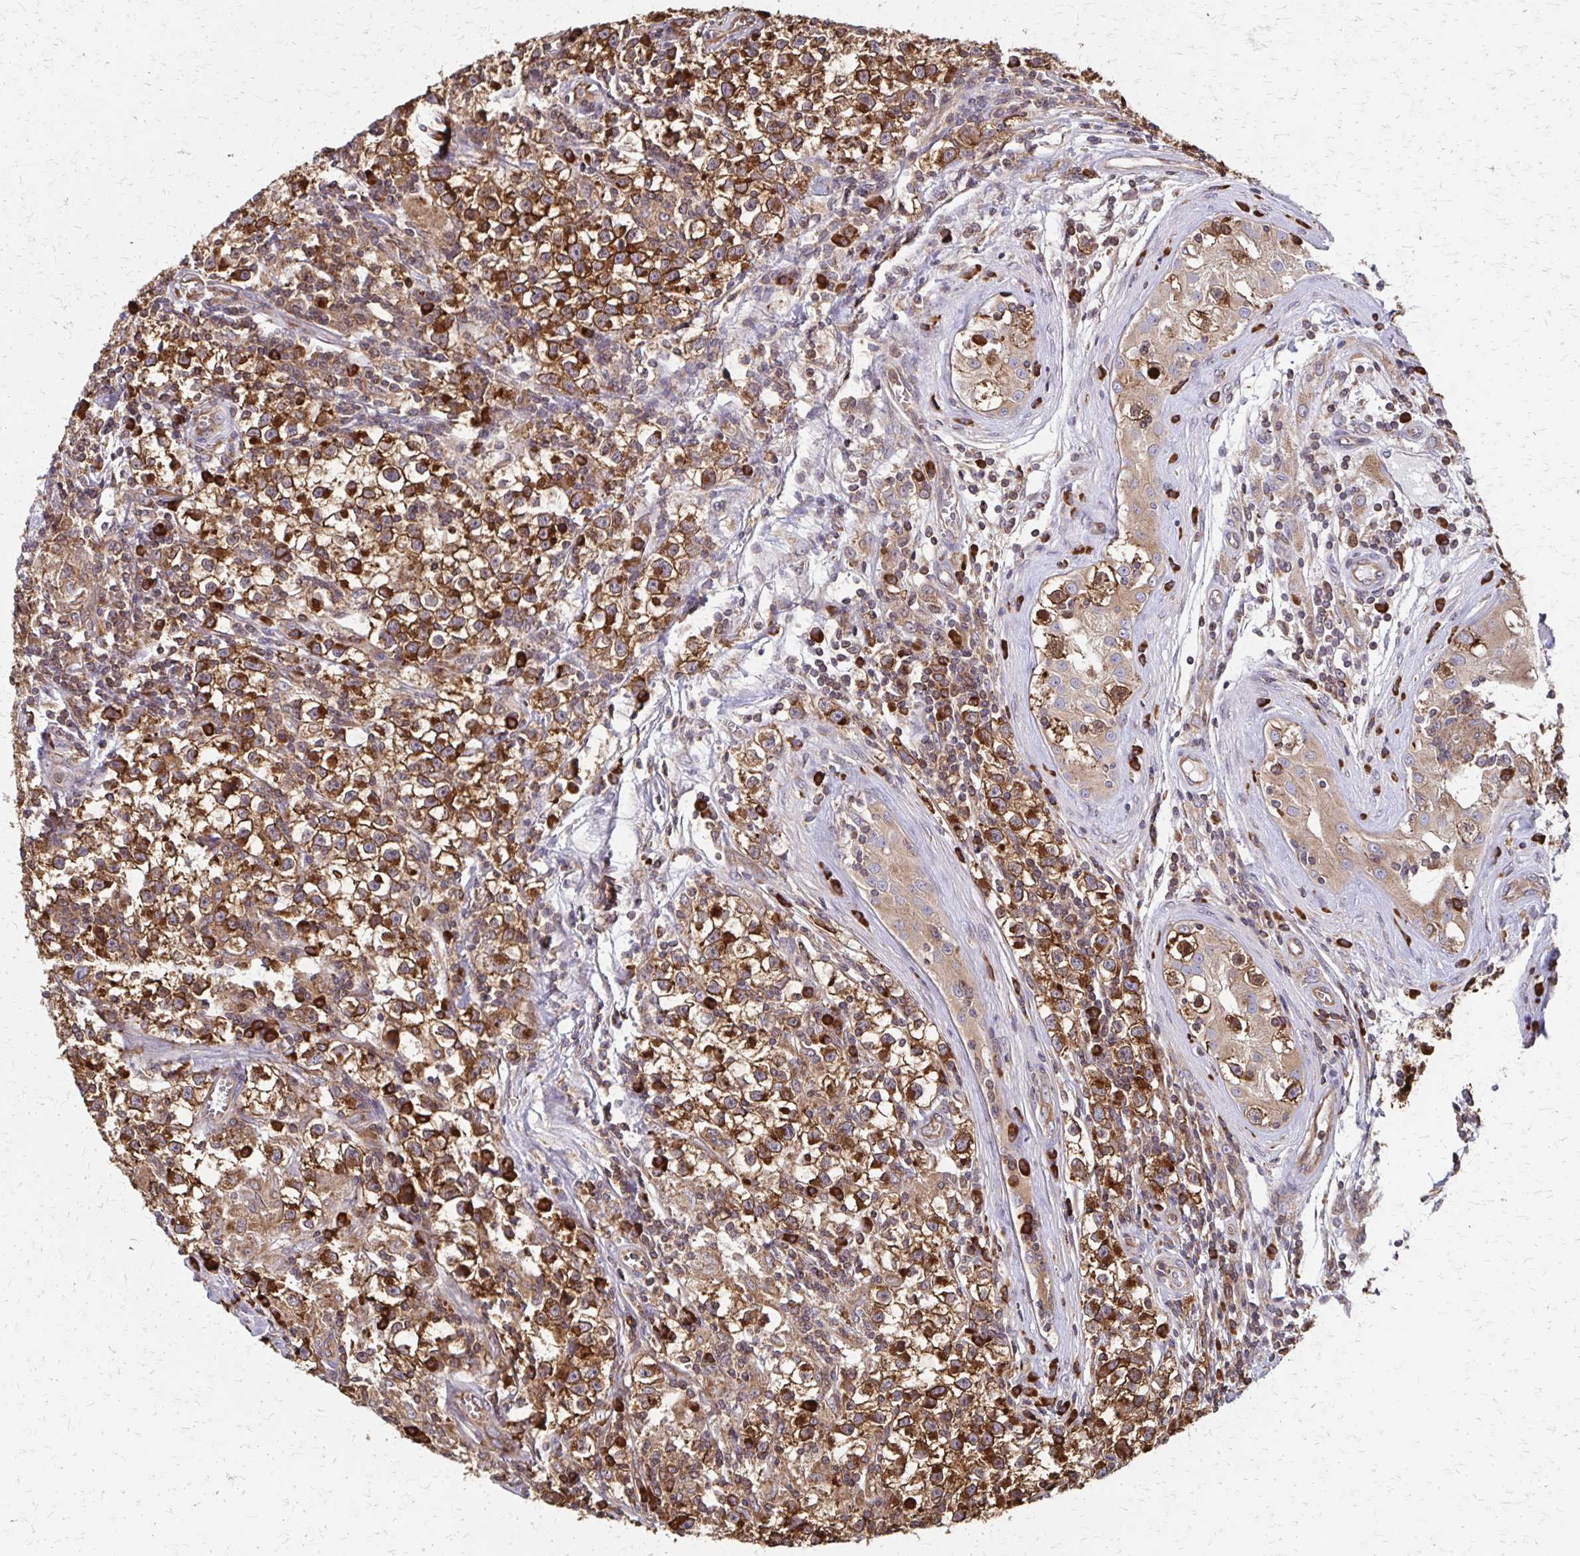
{"staining": {"intensity": "strong", "quantity": ">75%", "location": "cytoplasmic/membranous"}, "tissue": "testis cancer", "cell_type": "Tumor cells", "image_type": "cancer", "snomed": [{"axis": "morphology", "description": "Seminoma, NOS"}, {"axis": "topography", "description": "Testis"}], "caption": "The histopathology image reveals staining of seminoma (testis), revealing strong cytoplasmic/membranous protein expression (brown color) within tumor cells.", "gene": "EEF2", "patient": {"sex": "male", "age": 31}}